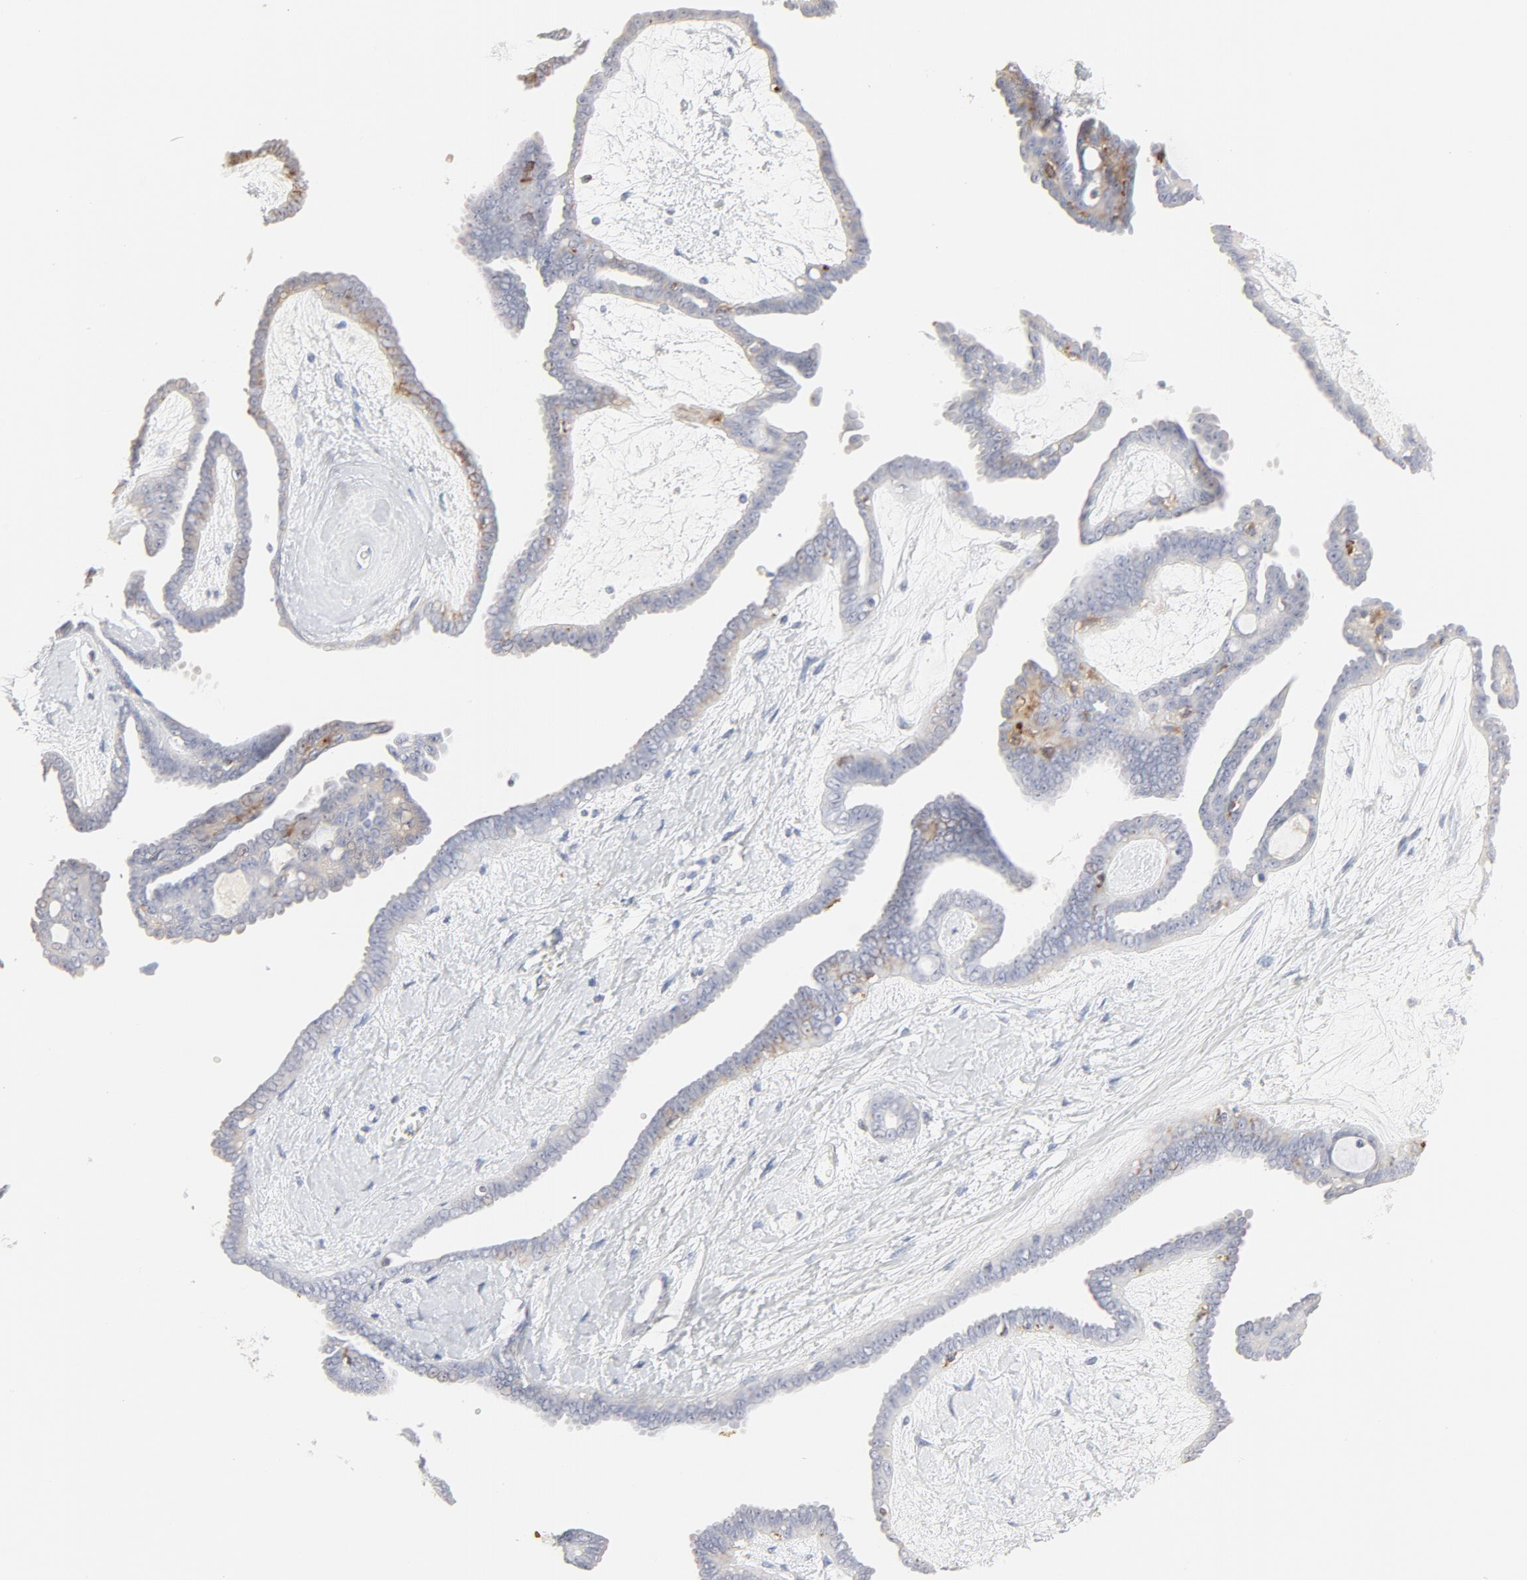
{"staining": {"intensity": "moderate", "quantity": "<25%", "location": "cytoplasmic/membranous"}, "tissue": "ovarian cancer", "cell_type": "Tumor cells", "image_type": "cancer", "snomed": [{"axis": "morphology", "description": "Cystadenocarcinoma, serous, NOS"}, {"axis": "topography", "description": "Ovary"}], "caption": "Ovarian serous cystadenocarcinoma stained with DAB (3,3'-diaminobenzidine) IHC demonstrates low levels of moderate cytoplasmic/membranous staining in about <25% of tumor cells. The staining was performed using DAB (3,3'-diaminobenzidine) to visualize the protein expression in brown, while the nuclei were stained in blue with hematoxylin (Magnification: 20x).", "gene": "FCGBP", "patient": {"sex": "female", "age": 71}}